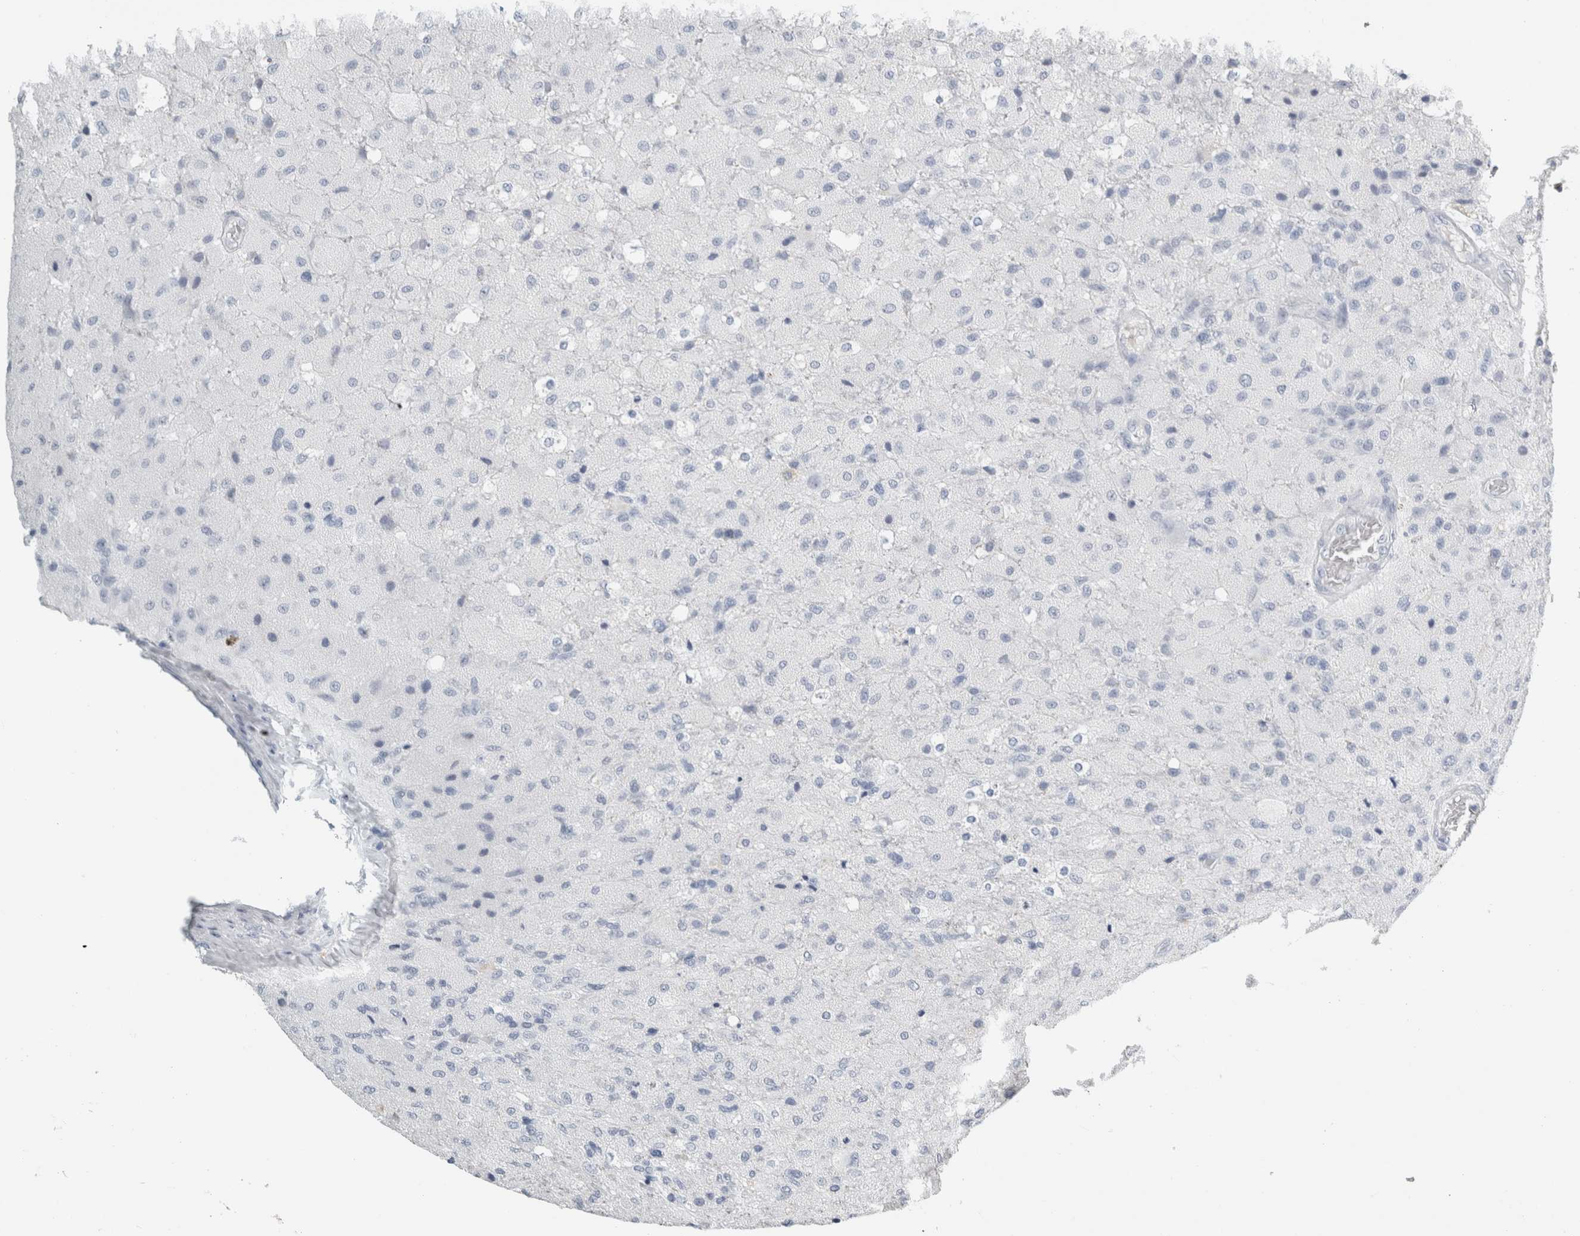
{"staining": {"intensity": "negative", "quantity": "none", "location": "none"}, "tissue": "glioma", "cell_type": "Tumor cells", "image_type": "cancer", "snomed": [{"axis": "morphology", "description": "Normal tissue, NOS"}, {"axis": "morphology", "description": "Glioma, malignant, High grade"}, {"axis": "topography", "description": "Cerebral cortex"}], "caption": "Tumor cells are negative for protein expression in human high-grade glioma (malignant).", "gene": "TSPAN8", "patient": {"sex": "male", "age": 77}}